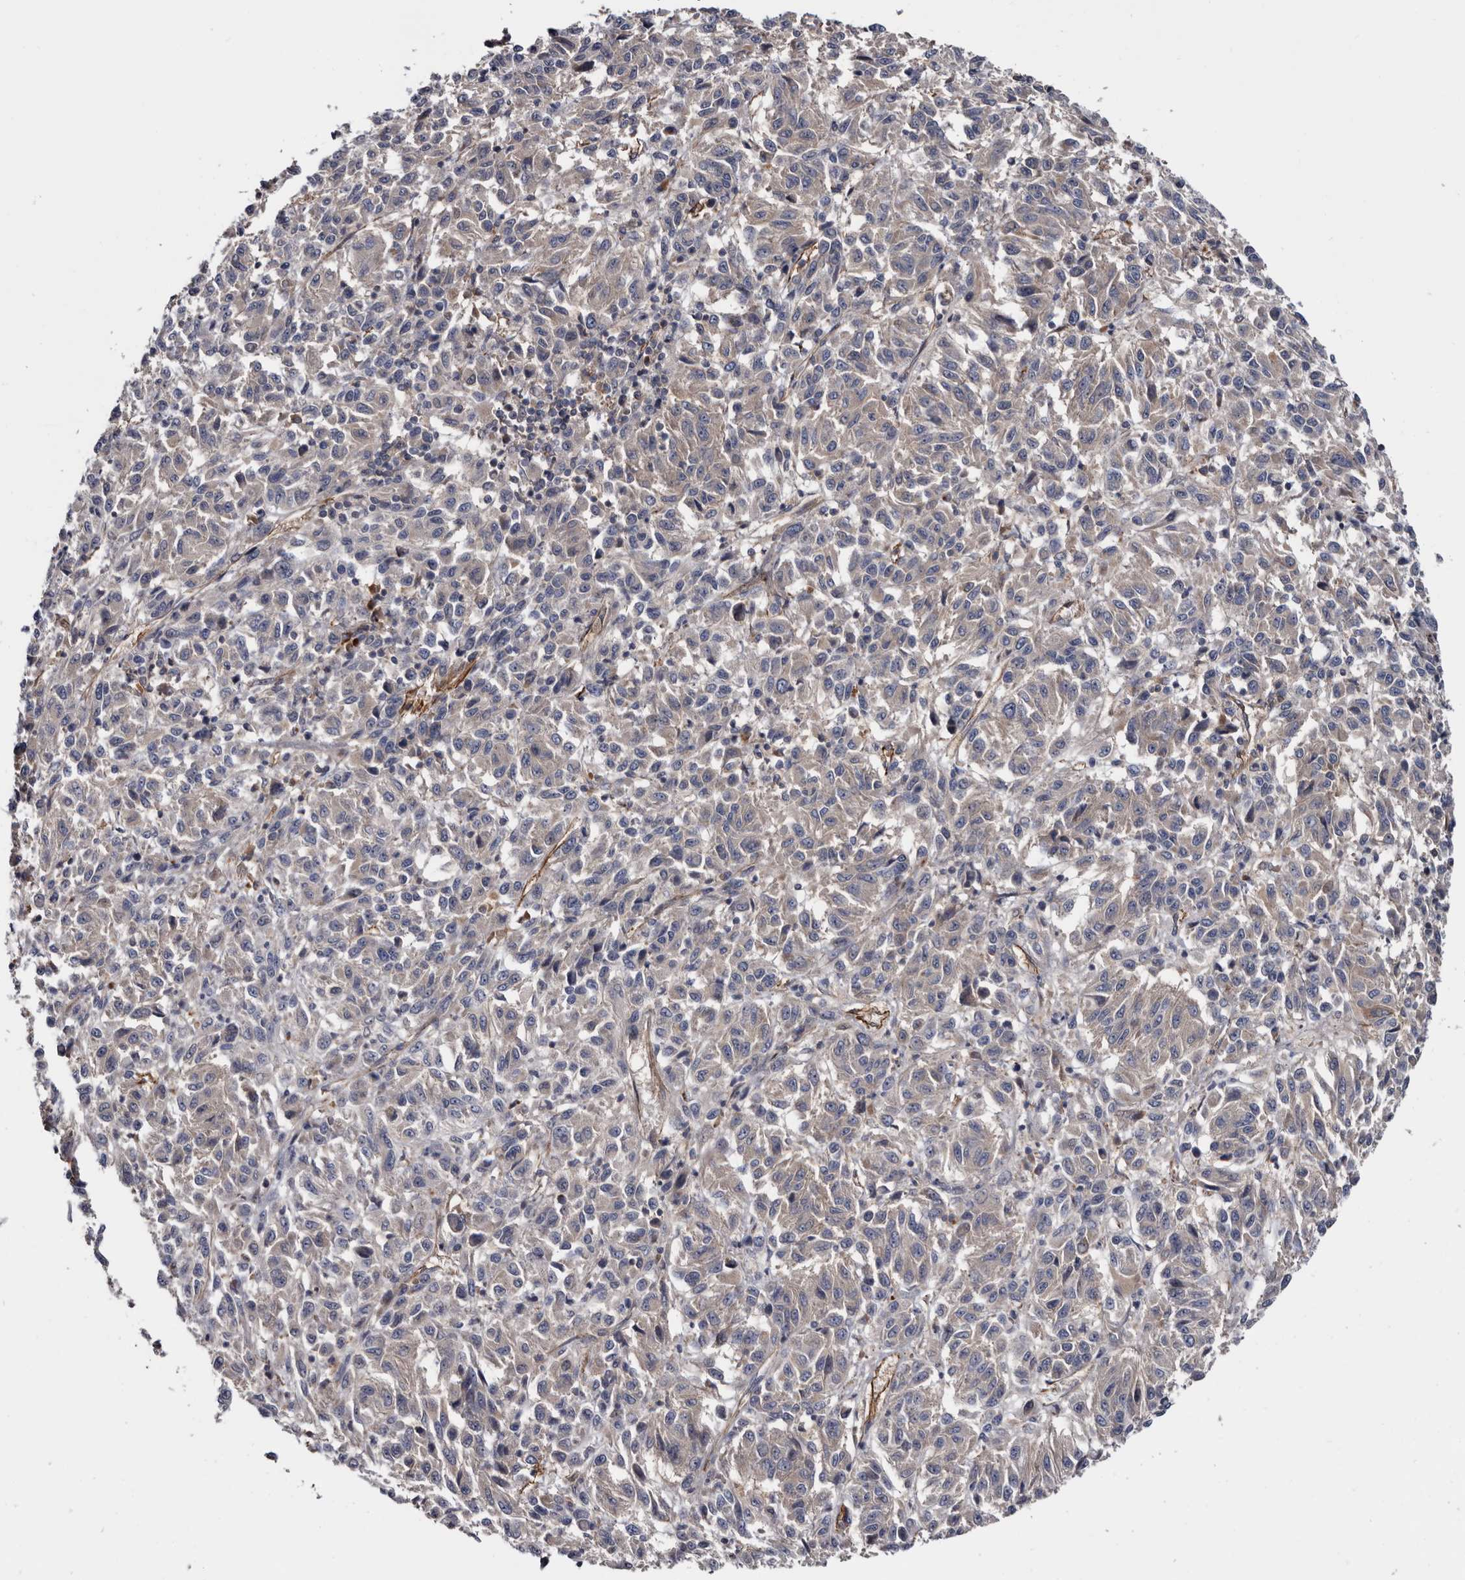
{"staining": {"intensity": "negative", "quantity": "none", "location": "none"}, "tissue": "melanoma", "cell_type": "Tumor cells", "image_type": "cancer", "snomed": [{"axis": "morphology", "description": "Malignant melanoma, Metastatic site"}, {"axis": "topography", "description": "Lung"}], "caption": "DAB (3,3'-diaminobenzidine) immunohistochemical staining of human melanoma shows no significant expression in tumor cells.", "gene": "TSPAN17", "patient": {"sex": "male", "age": 64}}